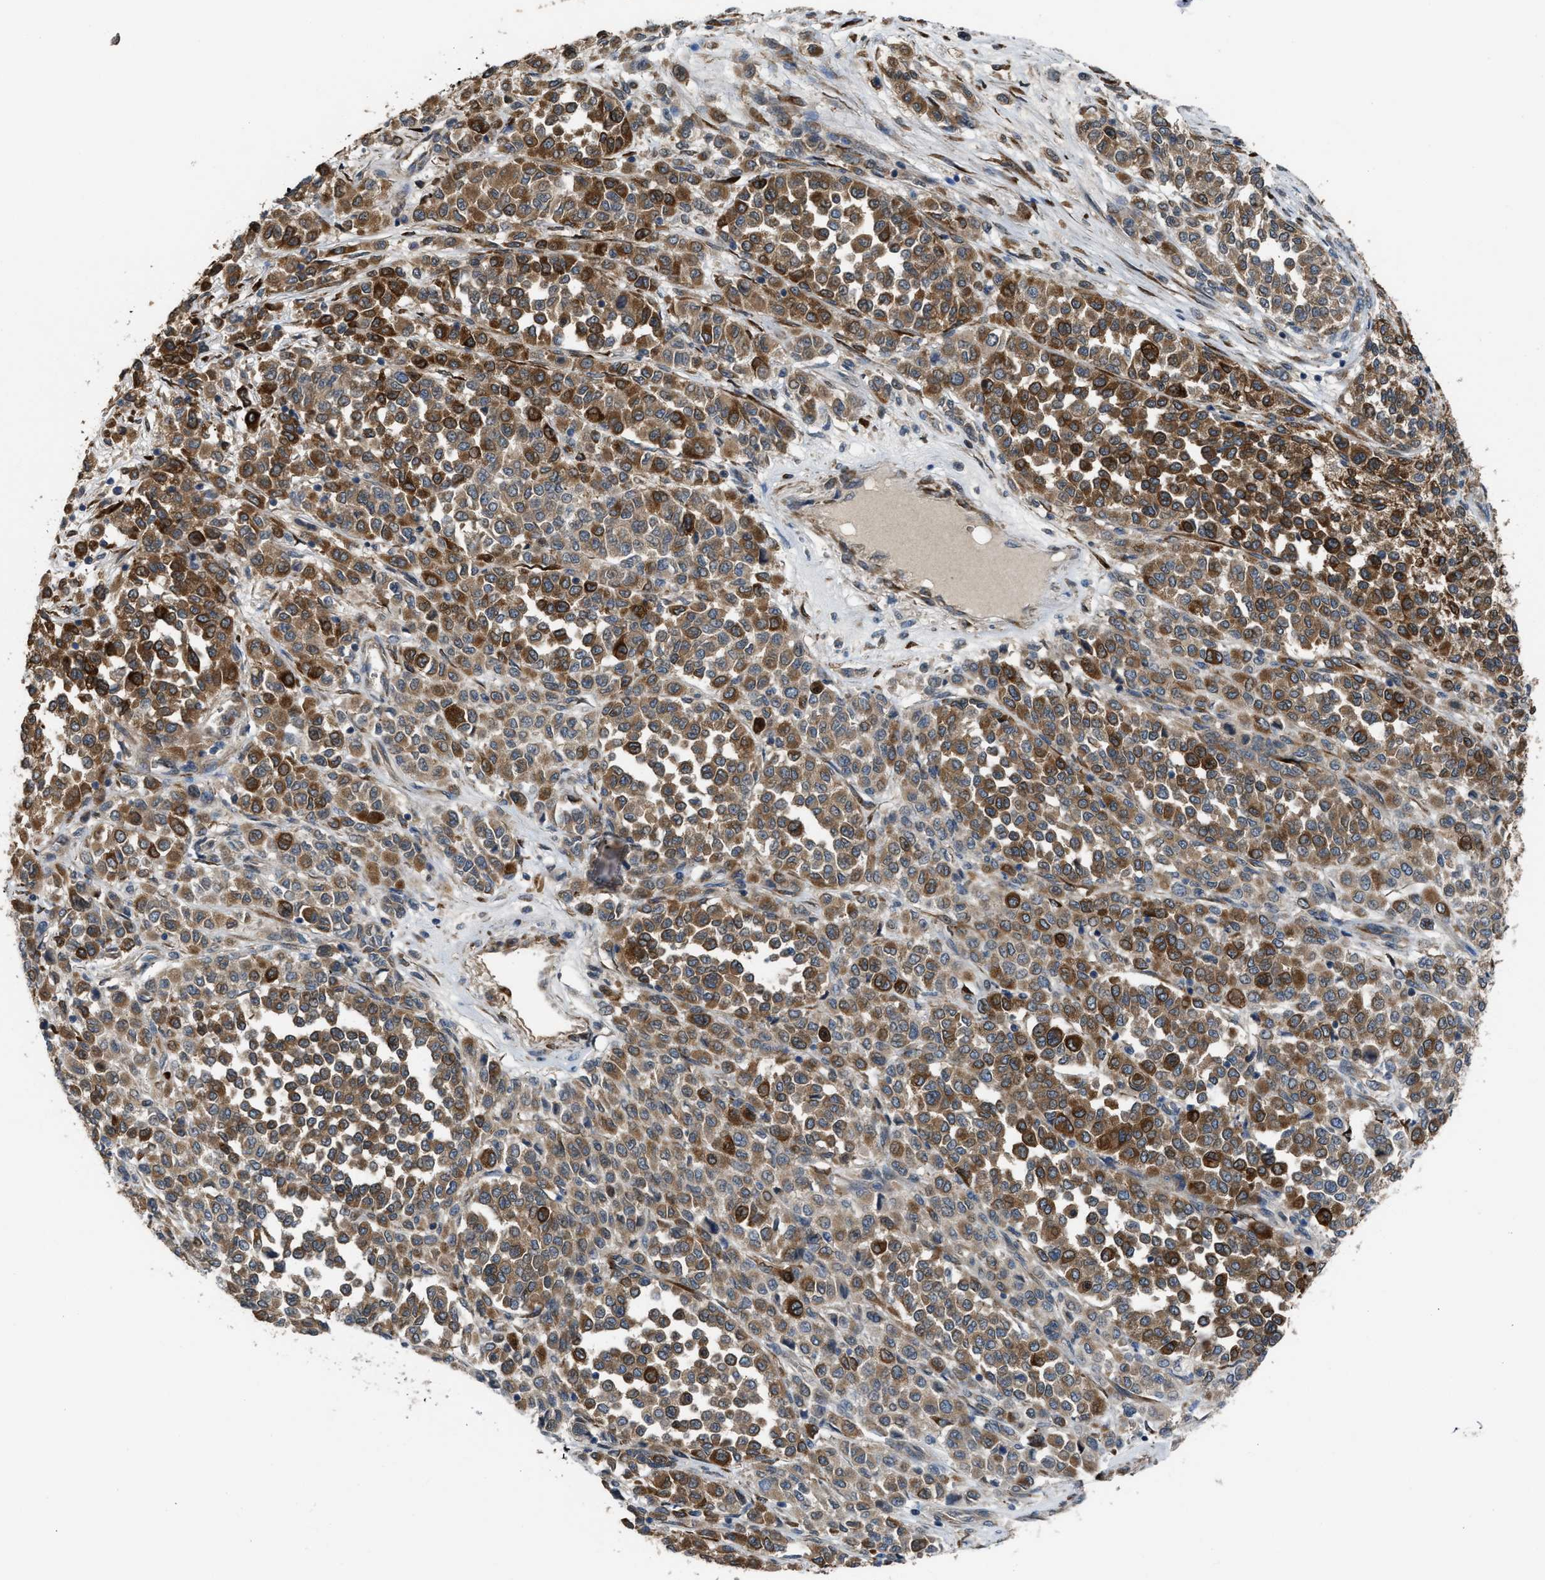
{"staining": {"intensity": "moderate", "quantity": ">75%", "location": "cytoplasmic/membranous"}, "tissue": "melanoma", "cell_type": "Tumor cells", "image_type": "cancer", "snomed": [{"axis": "morphology", "description": "Malignant melanoma, Metastatic site"}, {"axis": "topography", "description": "Pancreas"}], "caption": "Immunohistochemical staining of human malignant melanoma (metastatic site) exhibits moderate cytoplasmic/membranous protein staining in about >75% of tumor cells.", "gene": "SELENOM", "patient": {"sex": "female", "age": 30}}